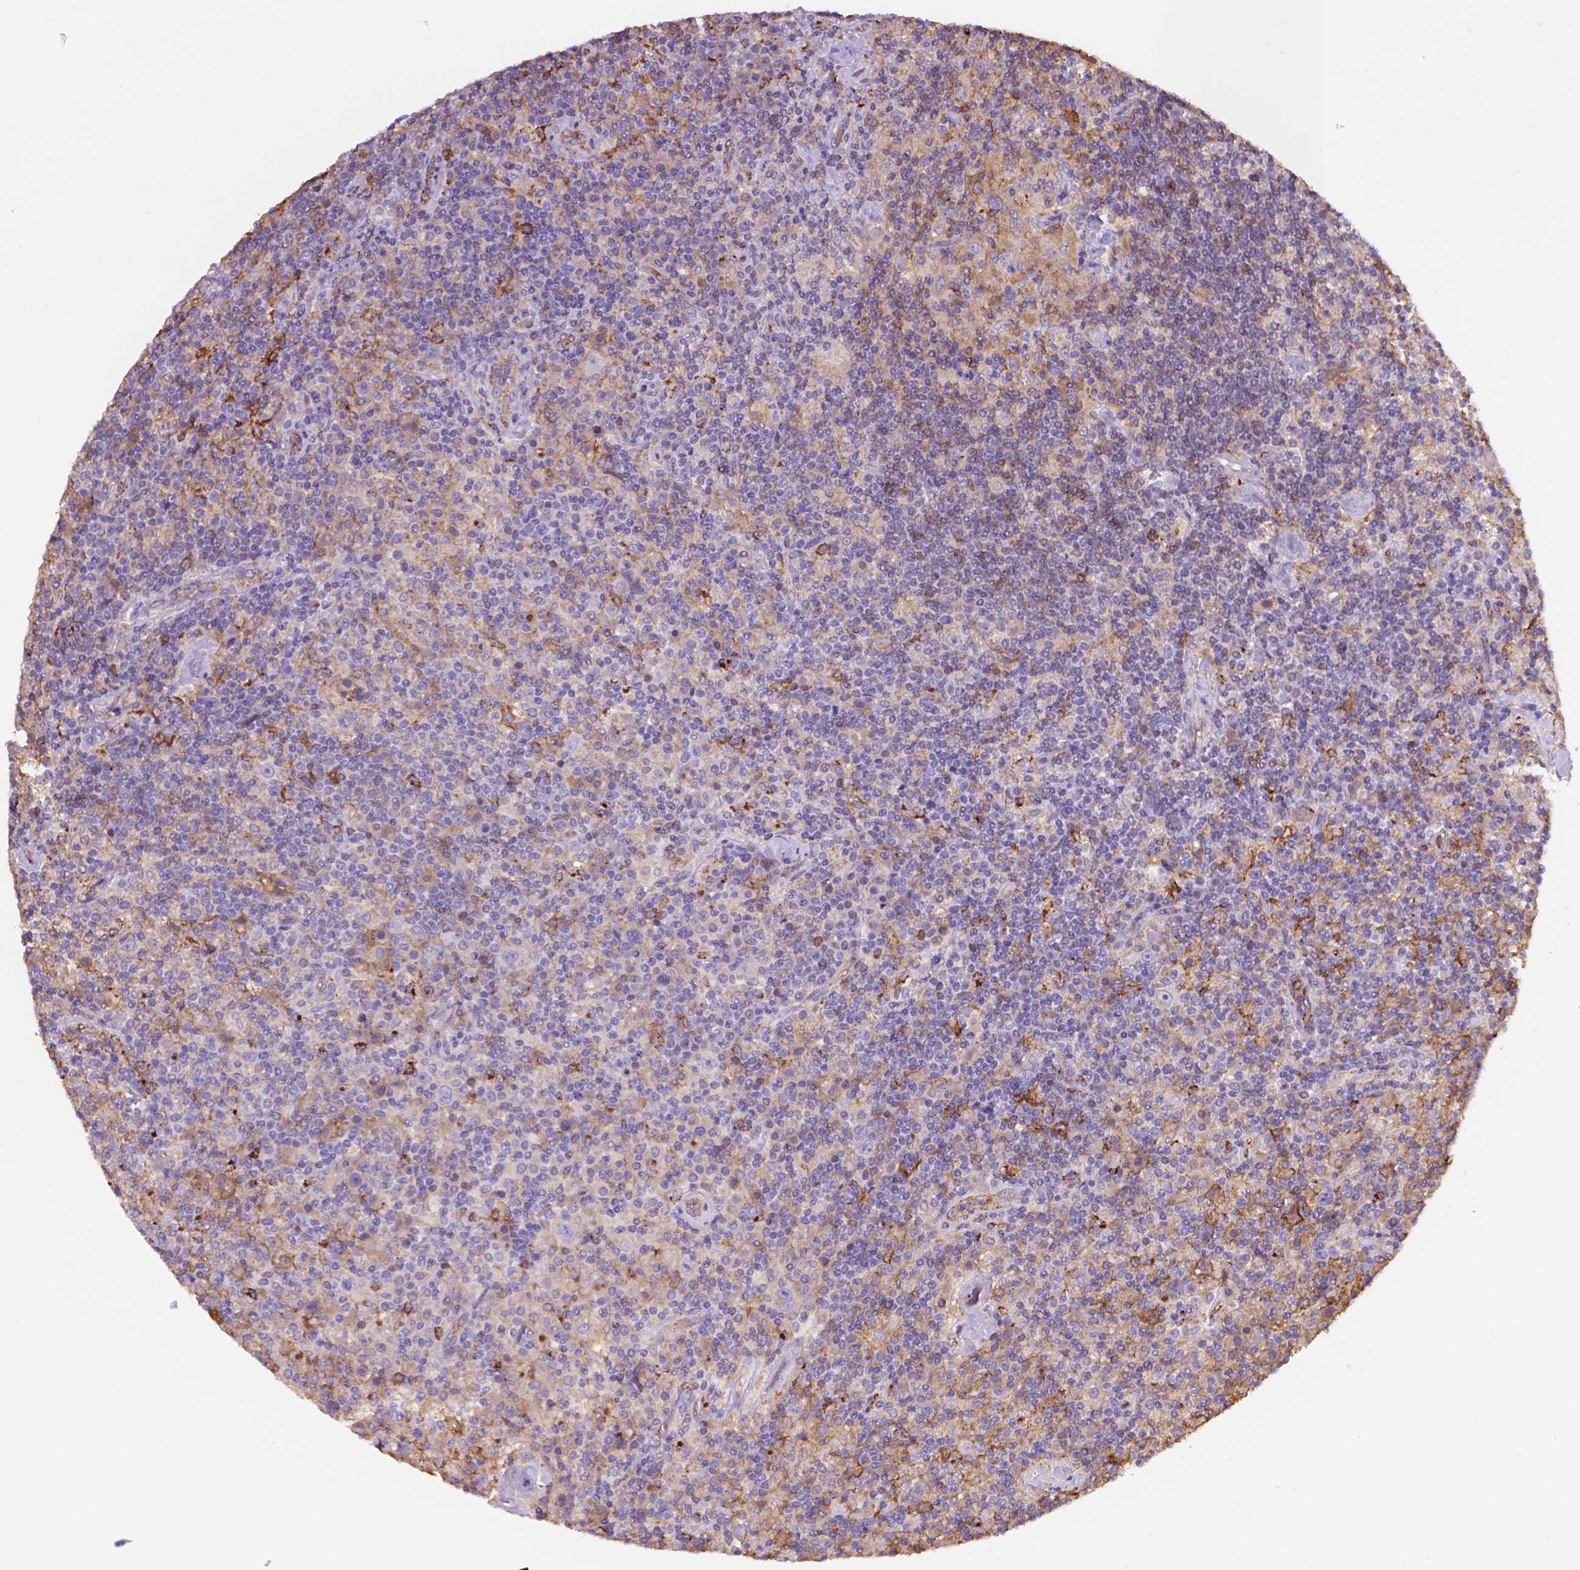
{"staining": {"intensity": "negative", "quantity": "none", "location": "none"}, "tissue": "lymphoma", "cell_type": "Tumor cells", "image_type": "cancer", "snomed": [{"axis": "morphology", "description": "Hodgkin's disease, NOS"}, {"axis": "topography", "description": "Lymph node"}], "caption": "Immunohistochemistry photomicrograph of neoplastic tissue: lymphoma stained with DAB (3,3'-diaminobenzidine) reveals no significant protein positivity in tumor cells. (DAB IHC, high magnification).", "gene": "MKRN2OS", "patient": {"sex": "male", "age": 70}}